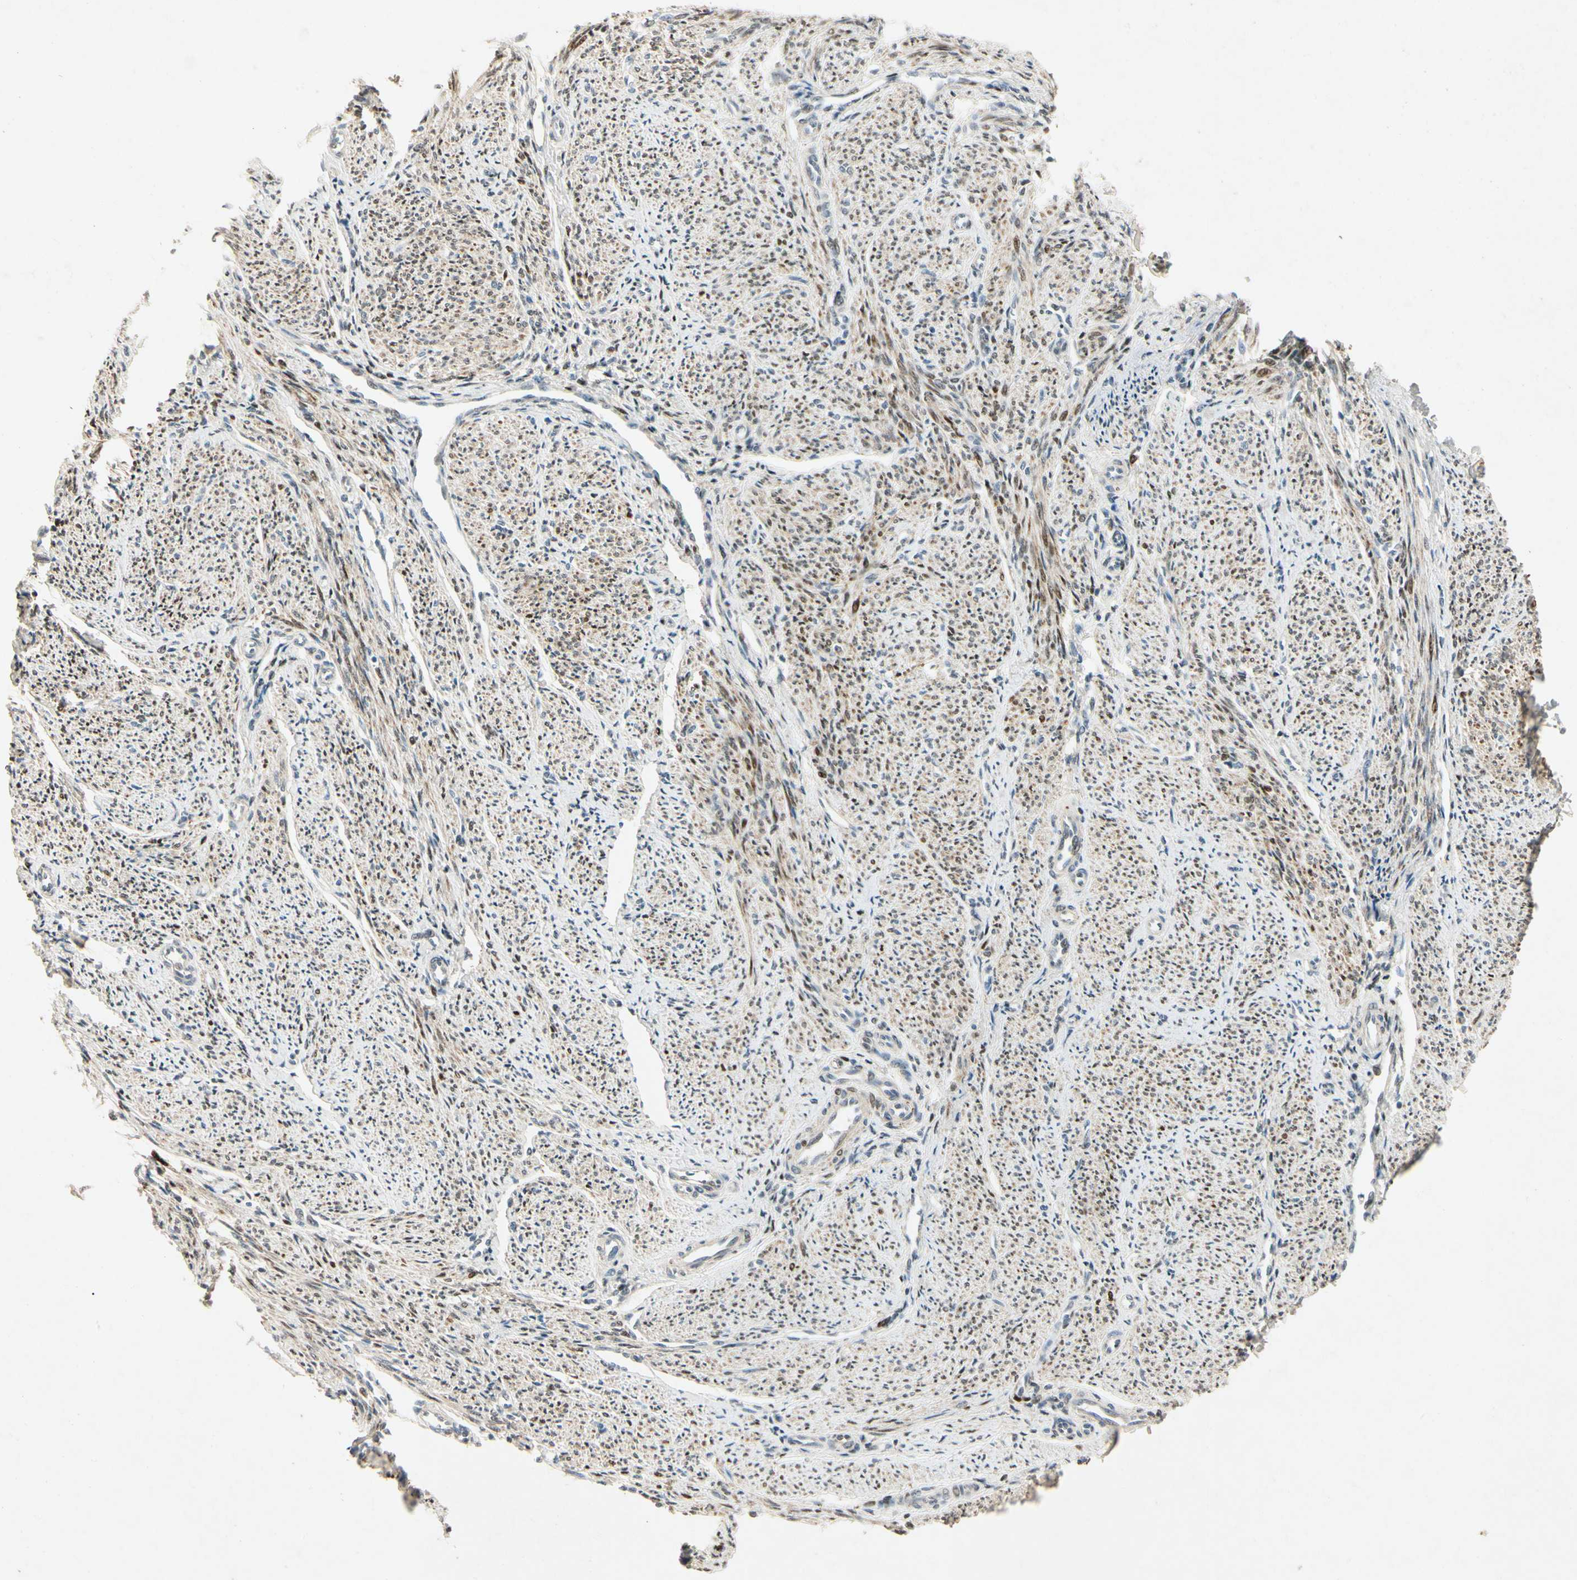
{"staining": {"intensity": "moderate", "quantity": "25%-75%", "location": "nuclear"}, "tissue": "smooth muscle", "cell_type": "Smooth muscle cells", "image_type": "normal", "snomed": [{"axis": "morphology", "description": "Normal tissue, NOS"}, {"axis": "topography", "description": "Smooth muscle"}], "caption": "IHC of normal human smooth muscle exhibits medium levels of moderate nuclear expression in approximately 25%-75% of smooth muscle cells.", "gene": "HSPA1B", "patient": {"sex": "female", "age": 65}}